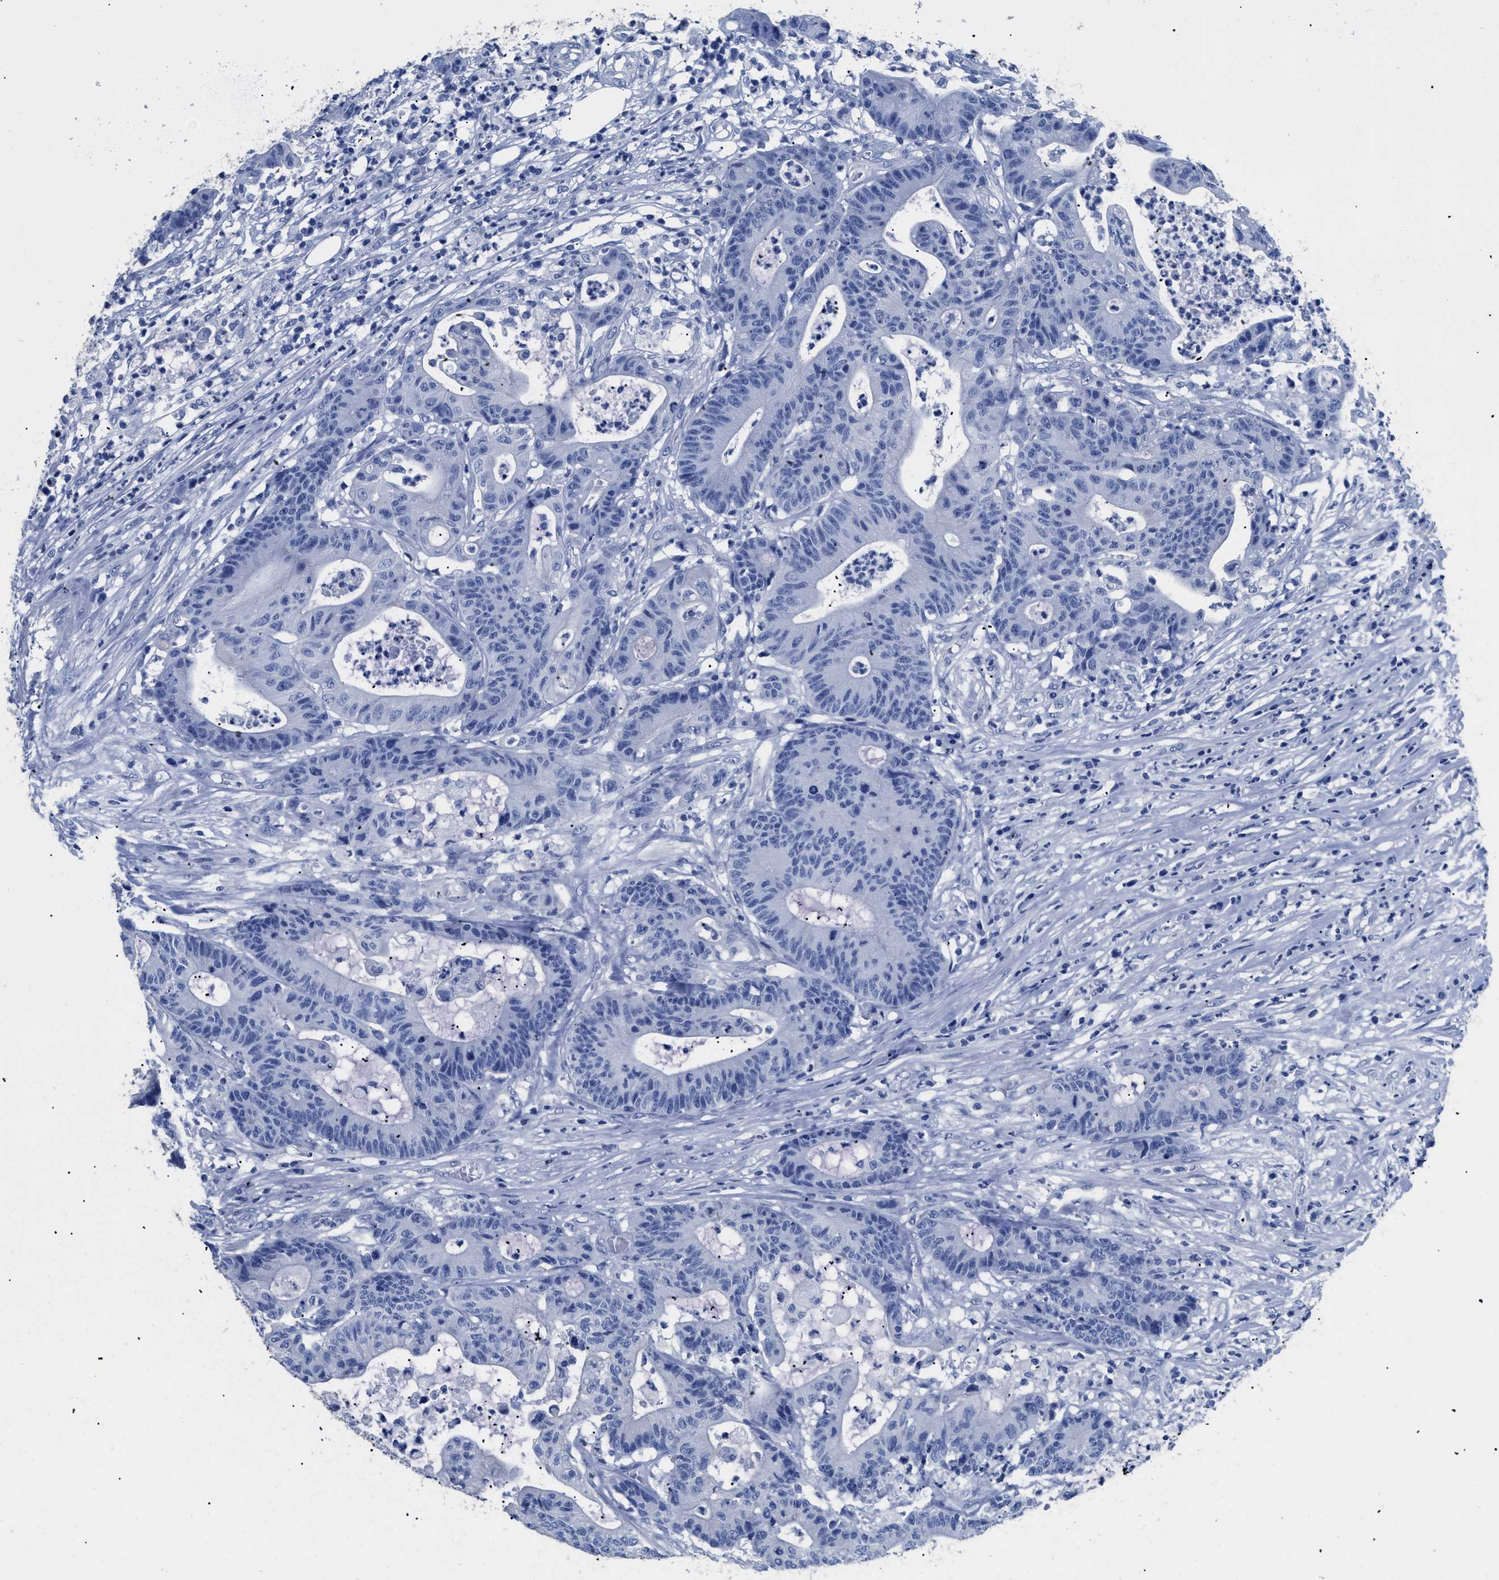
{"staining": {"intensity": "negative", "quantity": "none", "location": "none"}, "tissue": "colorectal cancer", "cell_type": "Tumor cells", "image_type": "cancer", "snomed": [{"axis": "morphology", "description": "Adenocarcinoma, NOS"}, {"axis": "topography", "description": "Colon"}], "caption": "Colorectal cancer stained for a protein using immunohistochemistry exhibits no expression tumor cells.", "gene": "DLC1", "patient": {"sex": "female", "age": 84}}